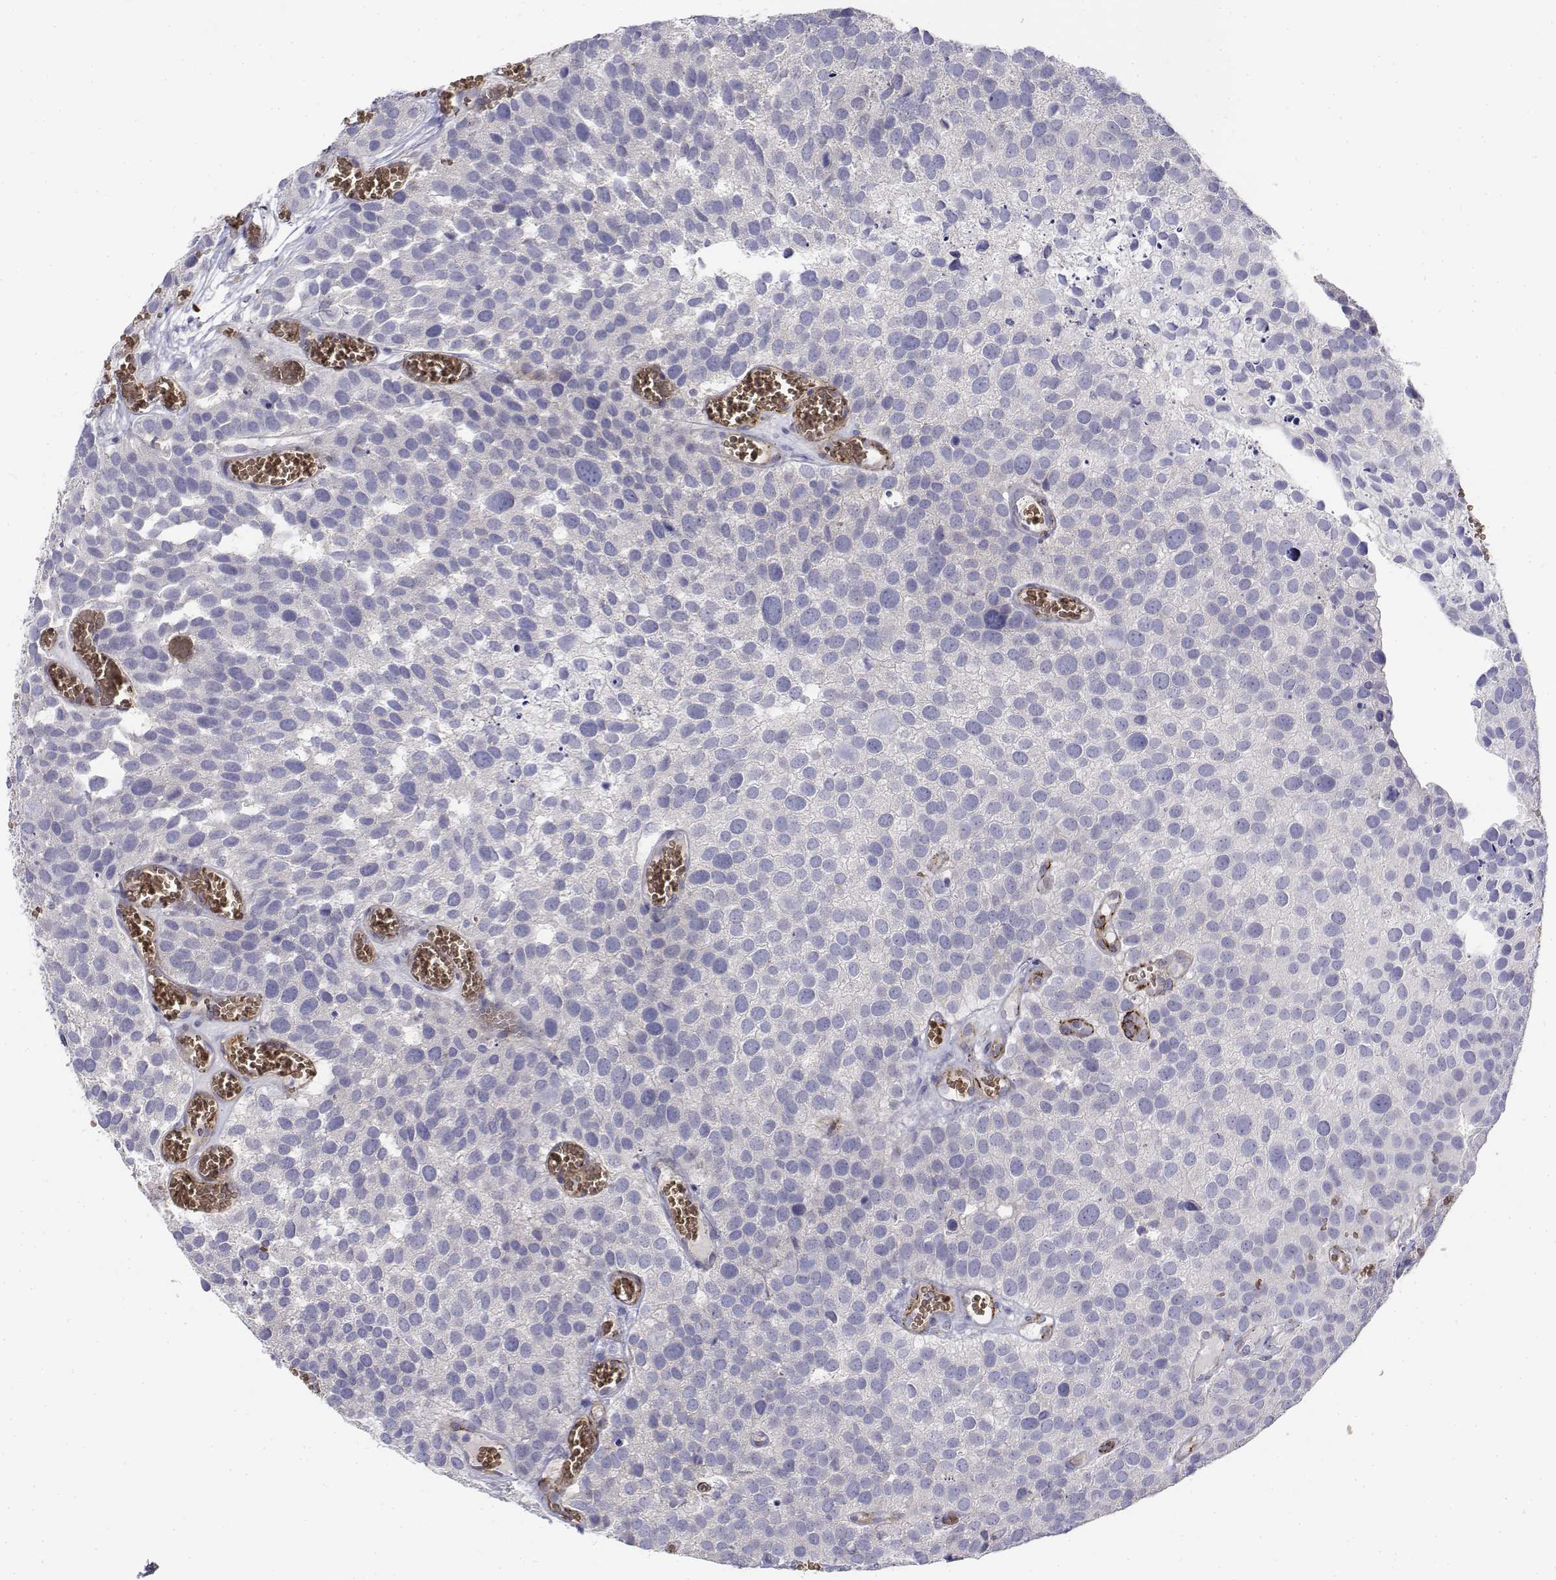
{"staining": {"intensity": "negative", "quantity": "none", "location": "none"}, "tissue": "urothelial cancer", "cell_type": "Tumor cells", "image_type": "cancer", "snomed": [{"axis": "morphology", "description": "Urothelial carcinoma, Low grade"}, {"axis": "topography", "description": "Urinary bladder"}], "caption": "Low-grade urothelial carcinoma was stained to show a protein in brown. There is no significant staining in tumor cells. (Immunohistochemistry, brightfield microscopy, high magnification).", "gene": "CADM1", "patient": {"sex": "female", "age": 69}}